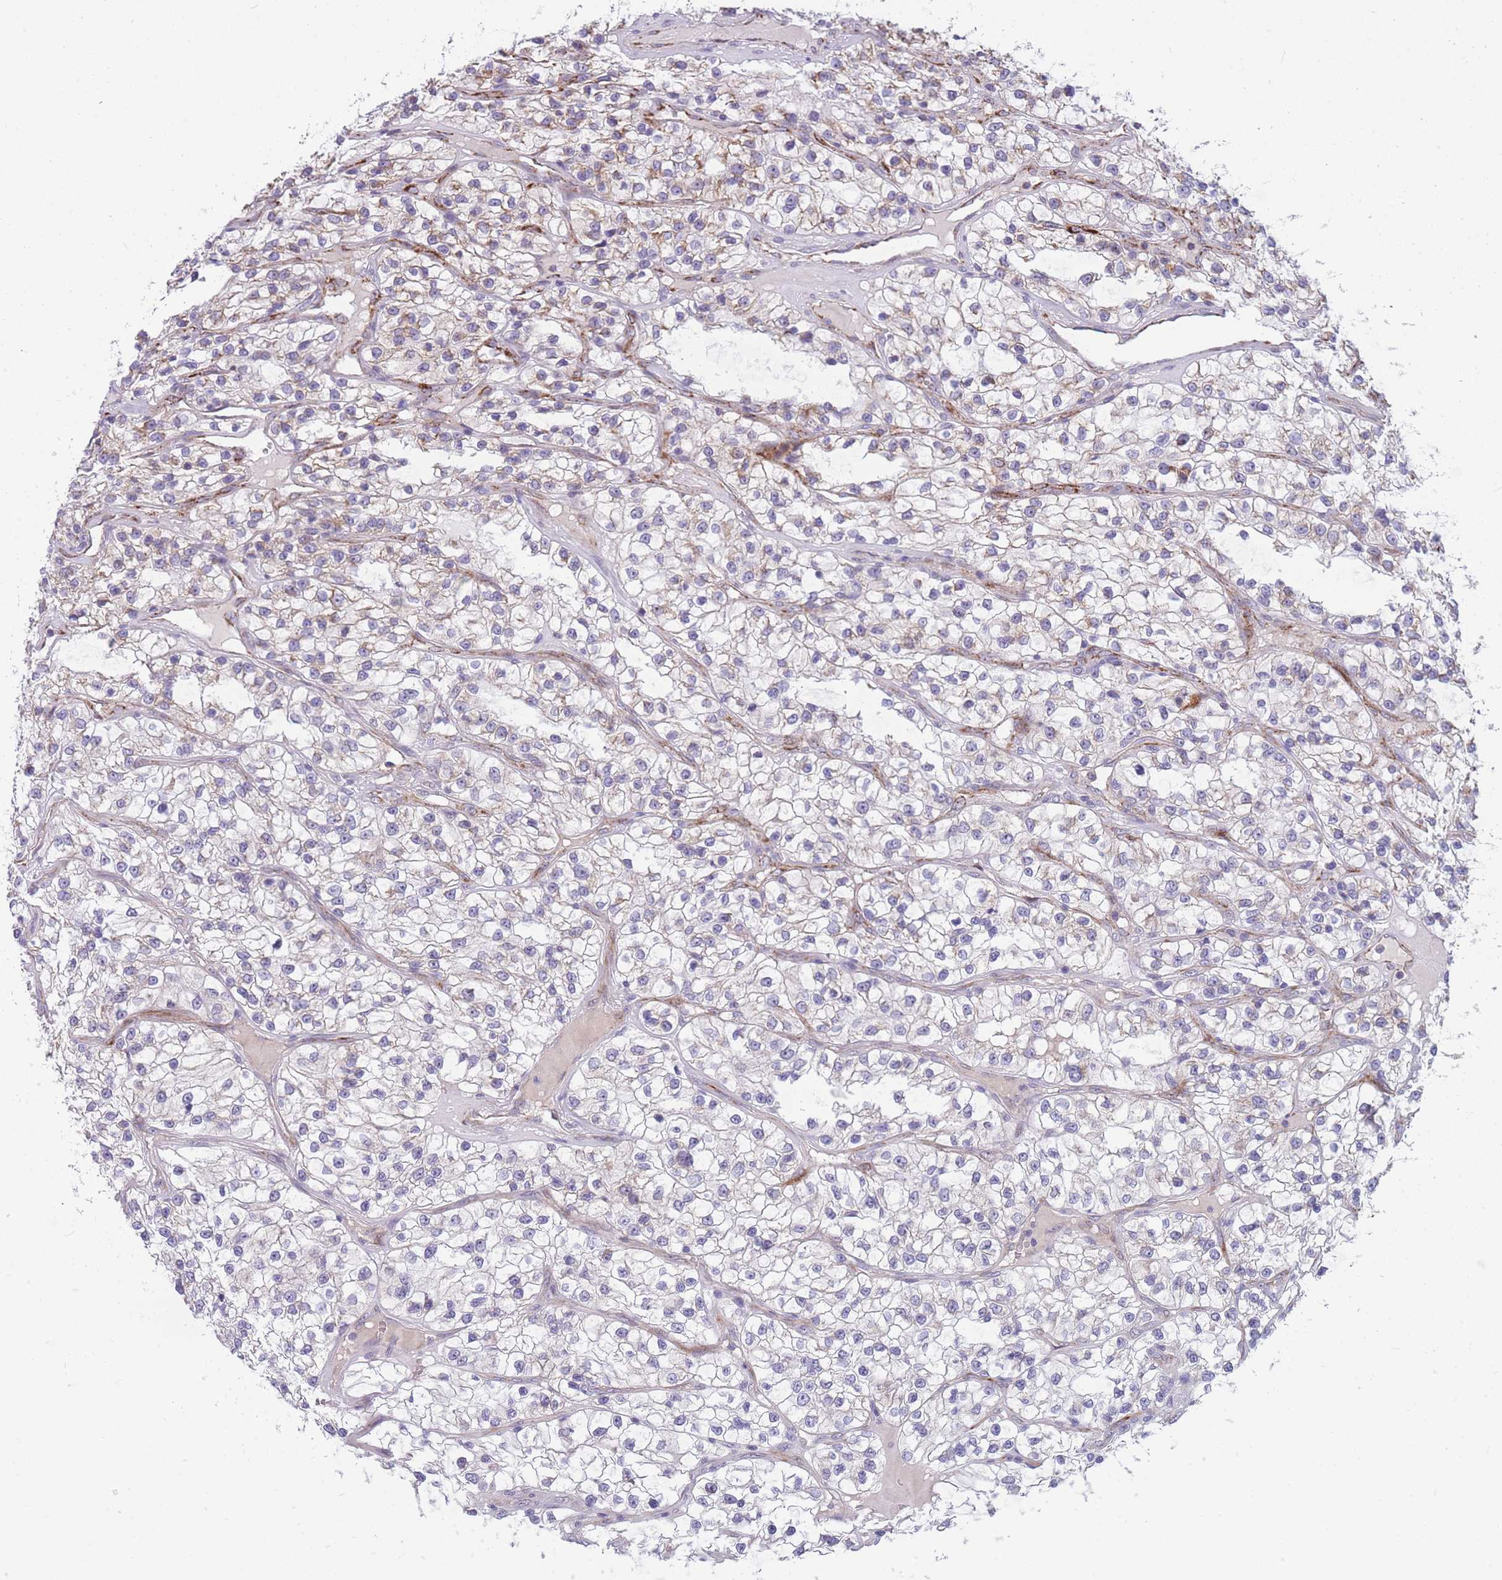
{"staining": {"intensity": "negative", "quantity": "none", "location": "none"}, "tissue": "renal cancer", "cell_type": "Tumor cells", "image_type": "cancer", "snomed": [{"axis": "morphology", "description": "Adenocarcinoma, NOS"}, {"axis": "topography", "description": "Kidney"}], "caption": "Renal cancer stained for a protein using immunohistochemistry (IHC) reveals no expression tumor cells.", "gene": "DDX49", "patient": {"sex": "female", "age": 57}}